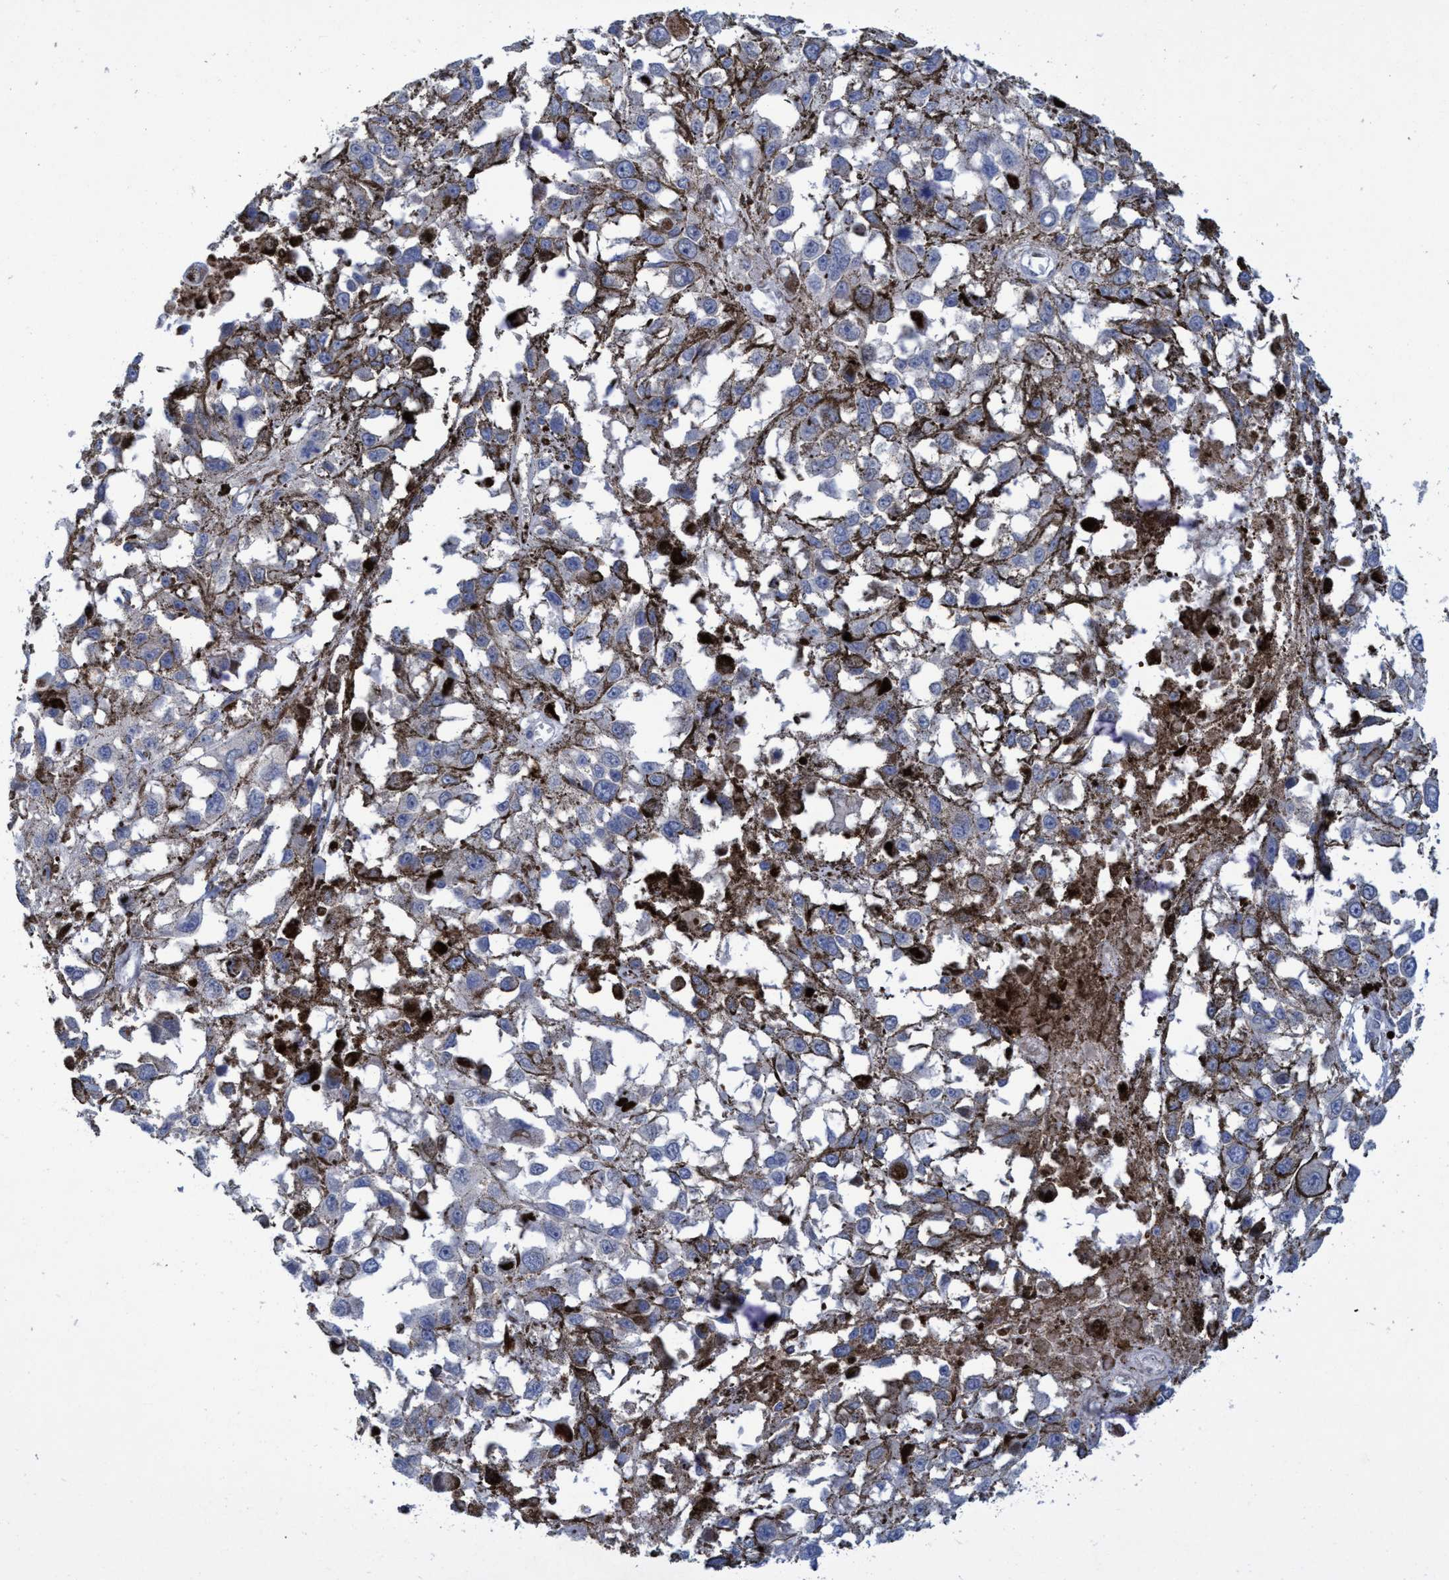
{"staining": {"intensity": "negative", "quantity": "none", "location": "none"}, "tissue": "melanoma", "cell_type": "Tumor cells", "image_type": "cancer", "snomed": [{"axis": "morphology", "description": "Malignant melanoma, Metastatic site"}, {"axis": "topography", "description": "Lymph node"}], "caption": "High power microscopy micrograph of an immunohistochemistry (IHC) photomicrograph of melanoma, revealing no significant staining in tumor cells.", "gene": "R3HCC1", "patient": {"sex": "male", "age": 59}}